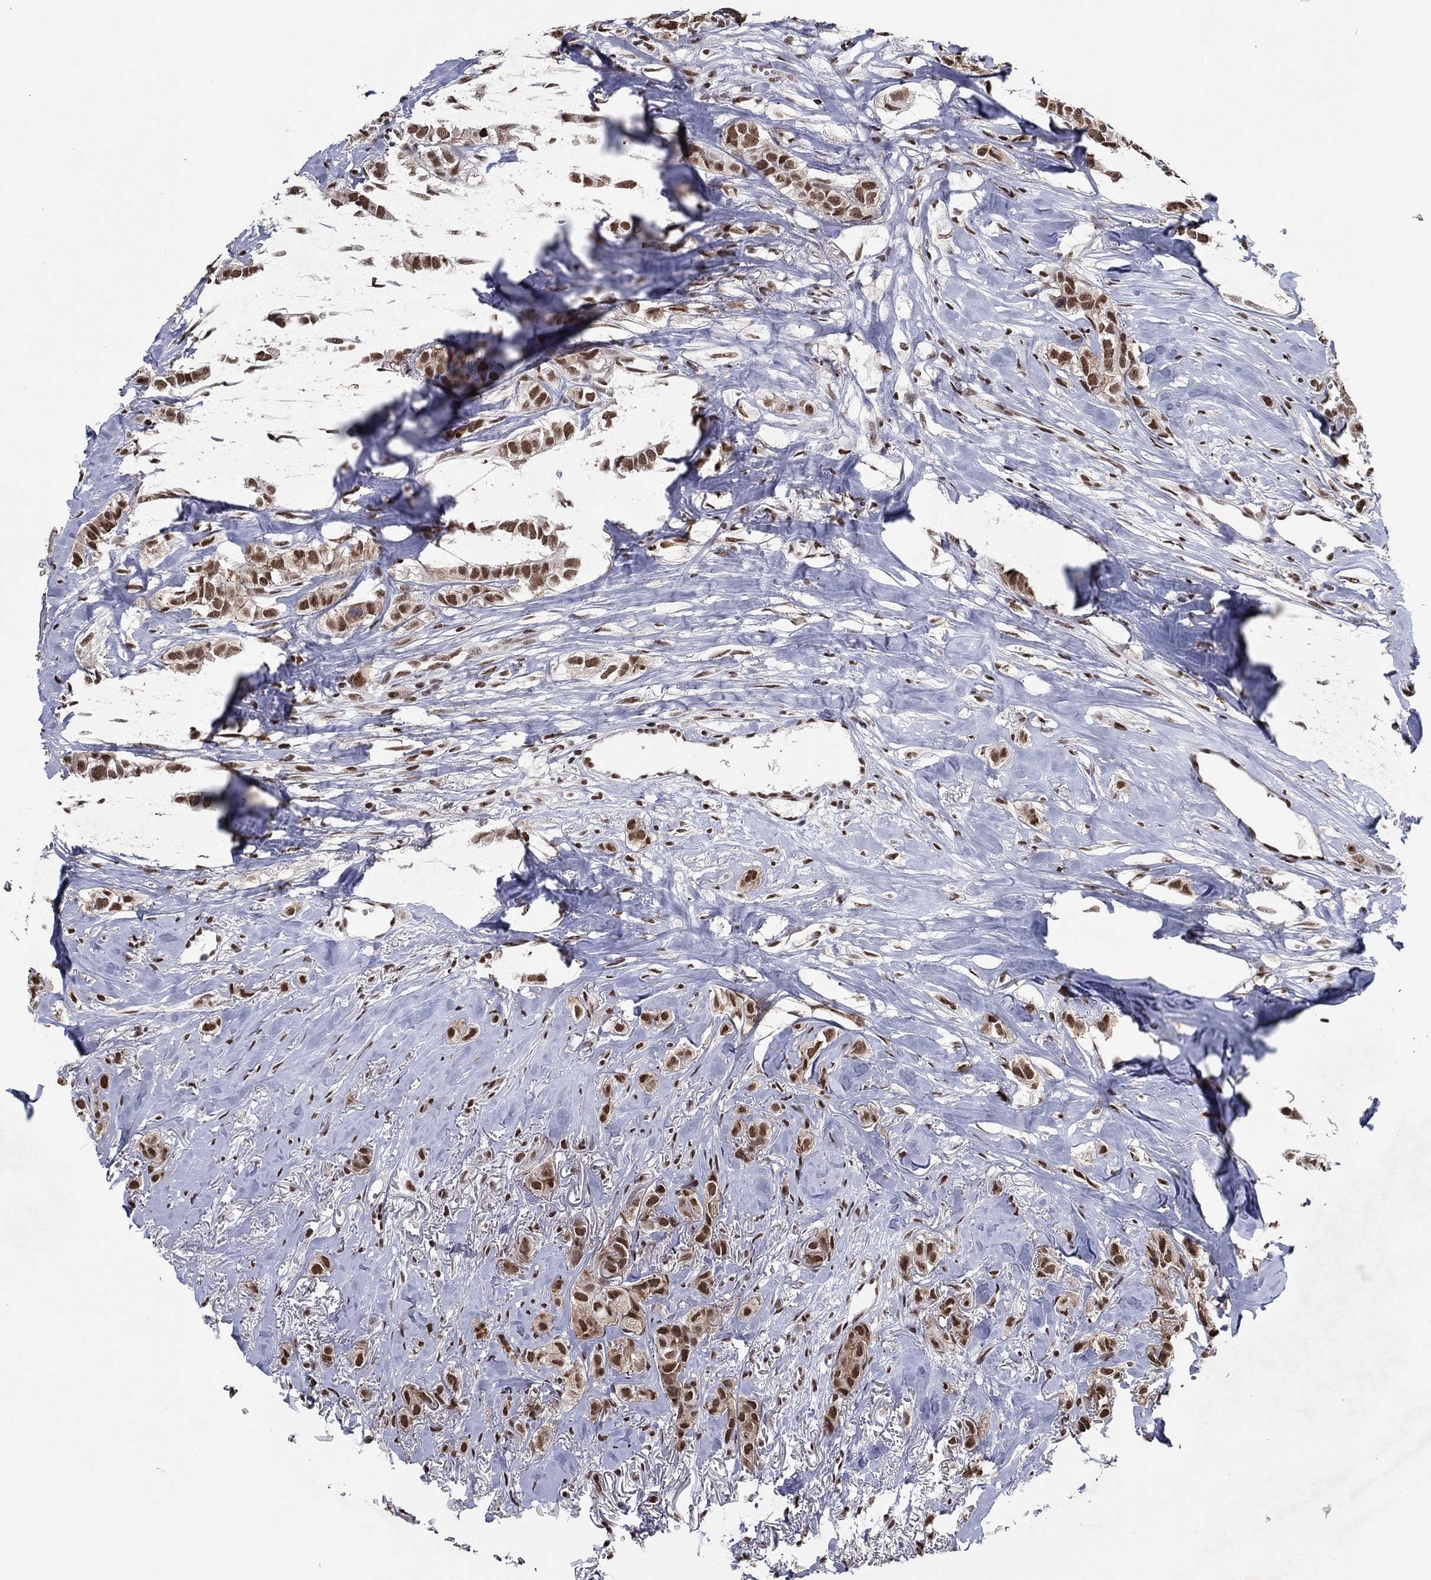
{"staining": {"intensity": "moderate", "quantity": ">75%", "location": "nuclear"}, "tissue": "breast cancer", "cell_type": "Tumor cells", "image_type": "cancer", "snomed": [{"axis": "morphology", "description": "Duct carcinoma"}, {"axis": "topography", "description": "Breast"}], "caption": "Immunohistochemical staining of breast intraductal carcinoma displays medium levels of moderate nuclear protein expression in approximately >75% of tumor cells. (Brightfield microscopy of DAB IHC at high magnification).", "gene": "ZBTB42", "patient": {"sex": "female", "age": 85}}